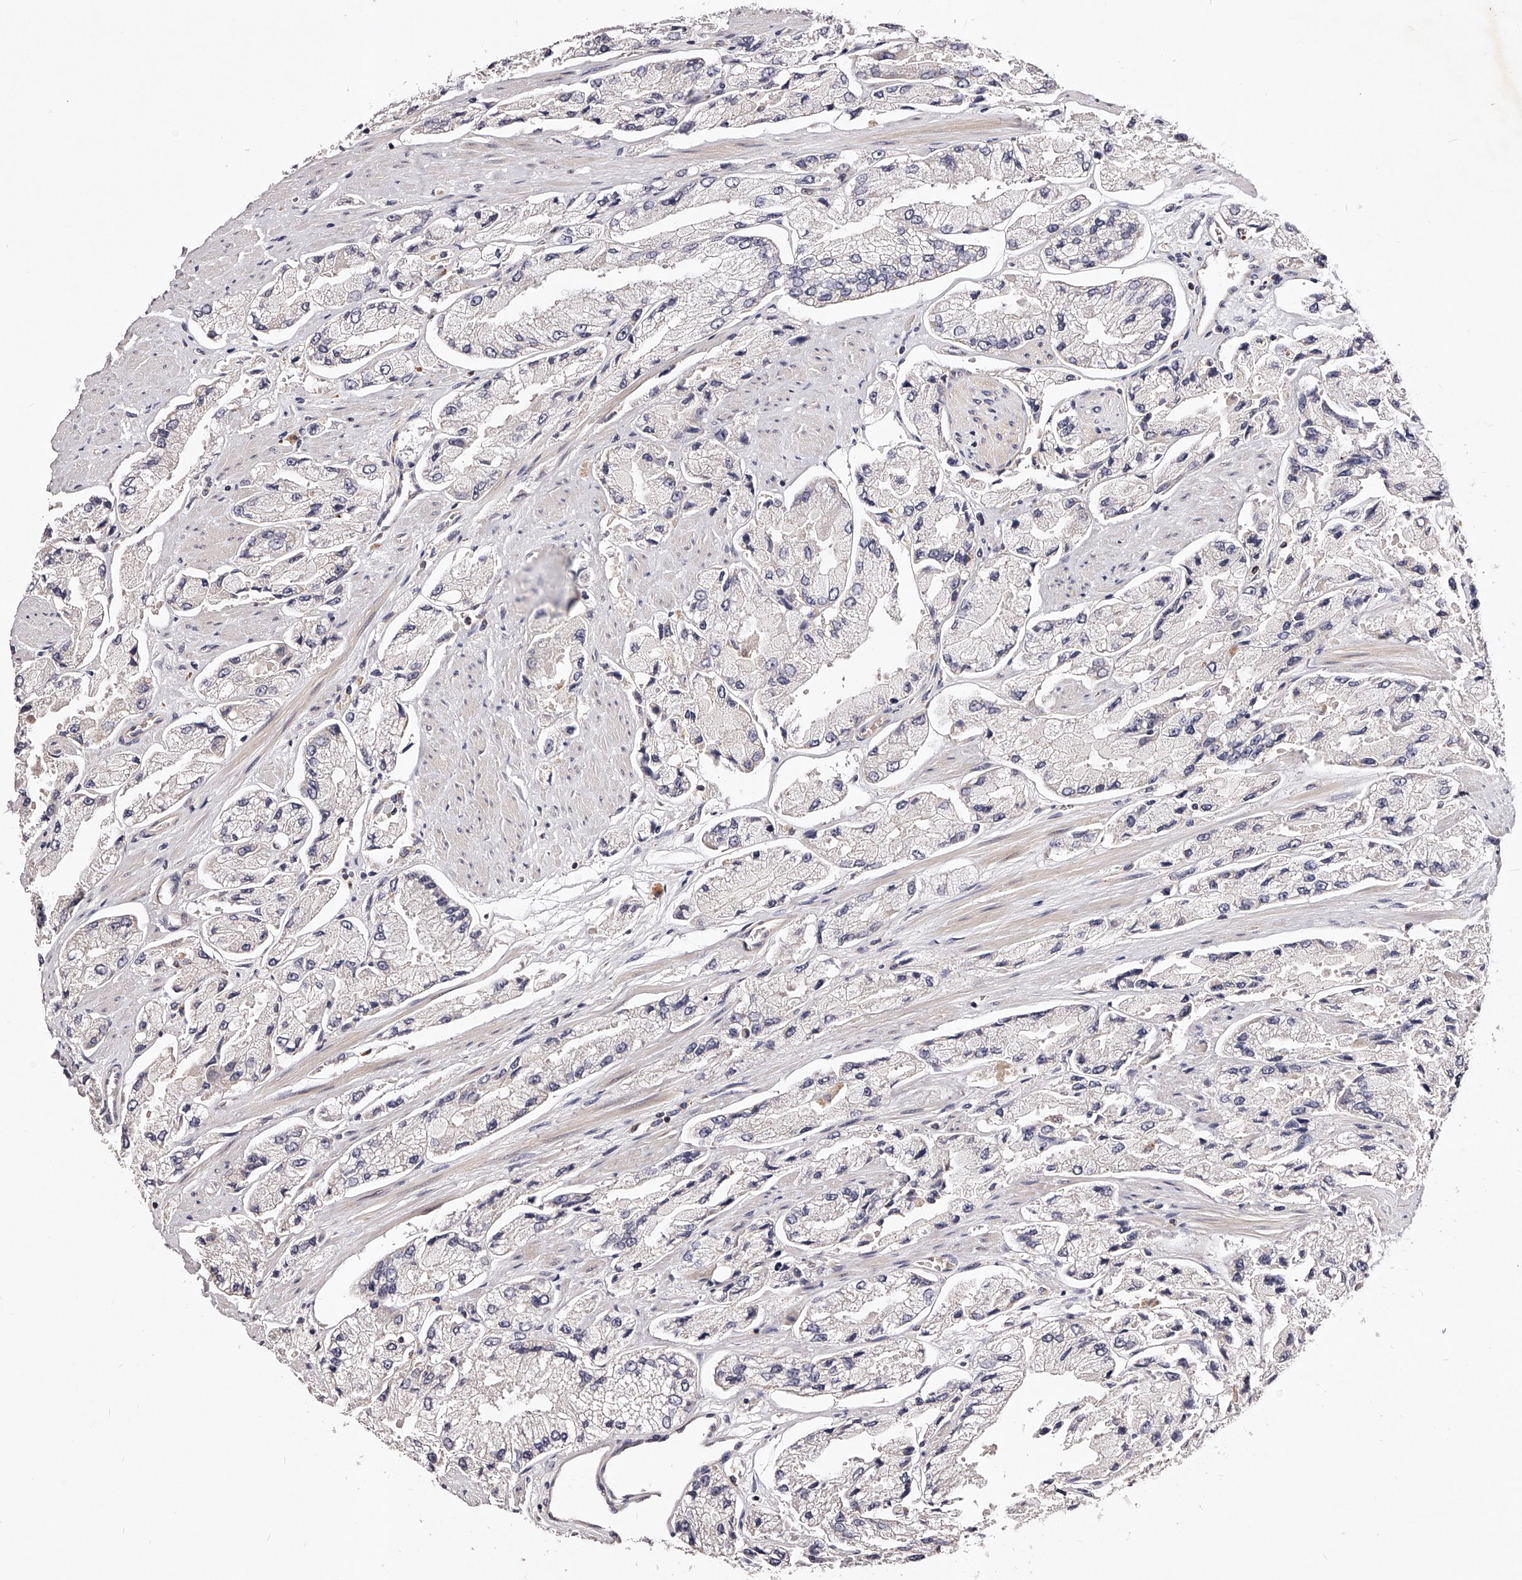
{"staining": {"intensity": "negative", "quantity": "none", "location": "none"}, "tissue": "prostate cancer", "cell_type": "Tumor cells", "image_type": "cancer", "snomed": [{"axis": "morphology", "description": "Adenocarcinoma, High grade"}, {"axis": "topography", "description": "Prostate"}], "caption": "Immunohistochemistry (IHC) micrograph of human prostate cancer stained for a protein (brown), which shows no staining in tumor cells.", "gene": "PHACTR1", "patient": {"sex": "male", "age": 58}}